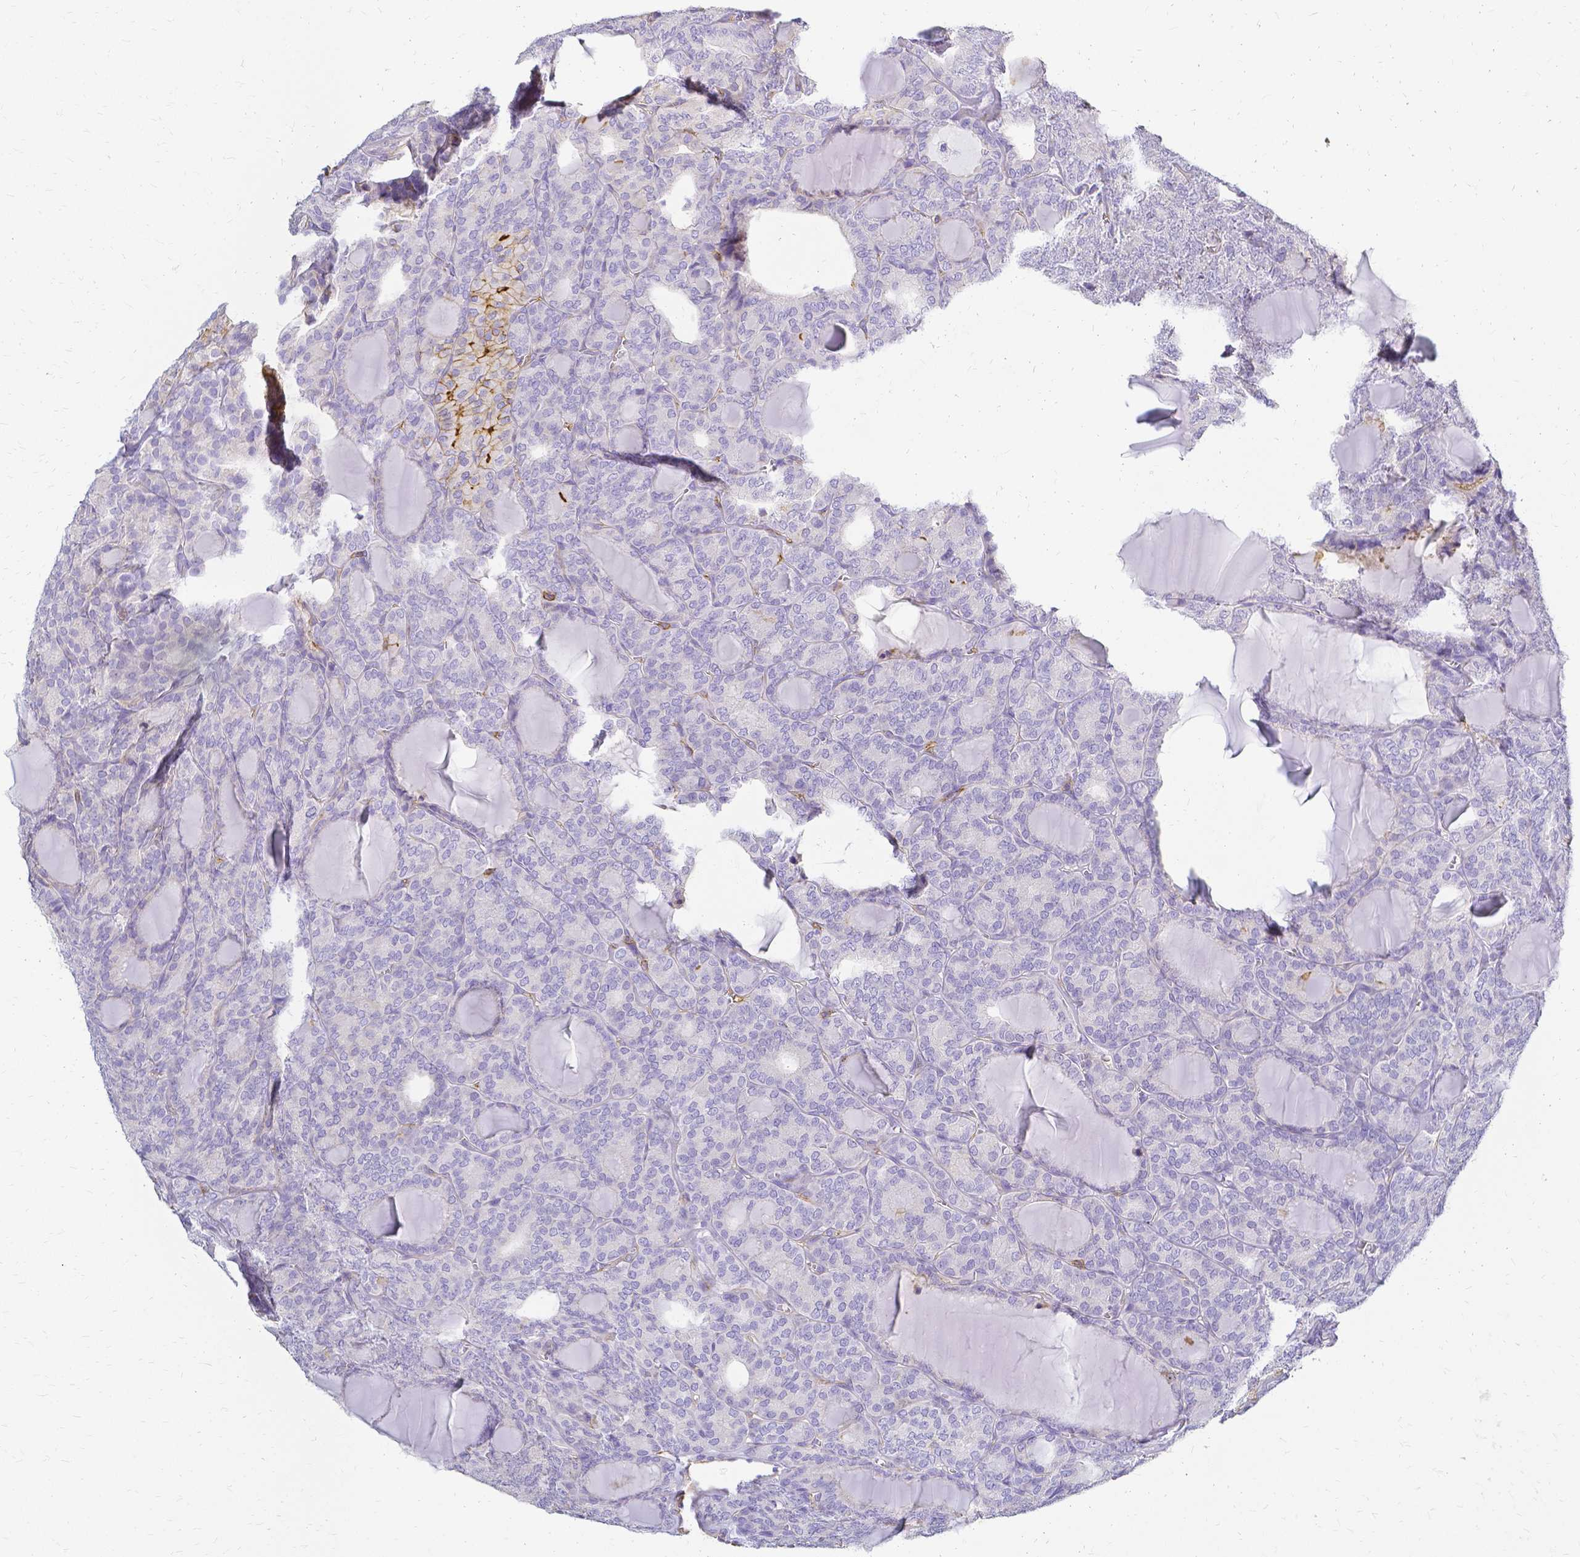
{"staining": {"intensity": "negative", "quantity": "none", "location": "none"}, "tissue": "thyroid cancer", "cell_type": "Tumor cells", "image_type": "cancer", "snomed": [{"axis": "morphology", "description": "Follicular adenoma carcinoma, NOS"}, {"axis": "topography", "description": "Thyroid gland"}], "caption": "DAB immunohistochemical staining of human thyroid follicular adenoma carcinoma exhibits no significant staining in tumor cells. Brightfield microscopy of immunohistochemistry (IHC) stained with DAB (3,3'-diaminobenzidine) (brown) and hematoxylin (blue), captured at high magnification.", "gene": "HSPA12A", "patient": {"sex": "male", "age": 74}}